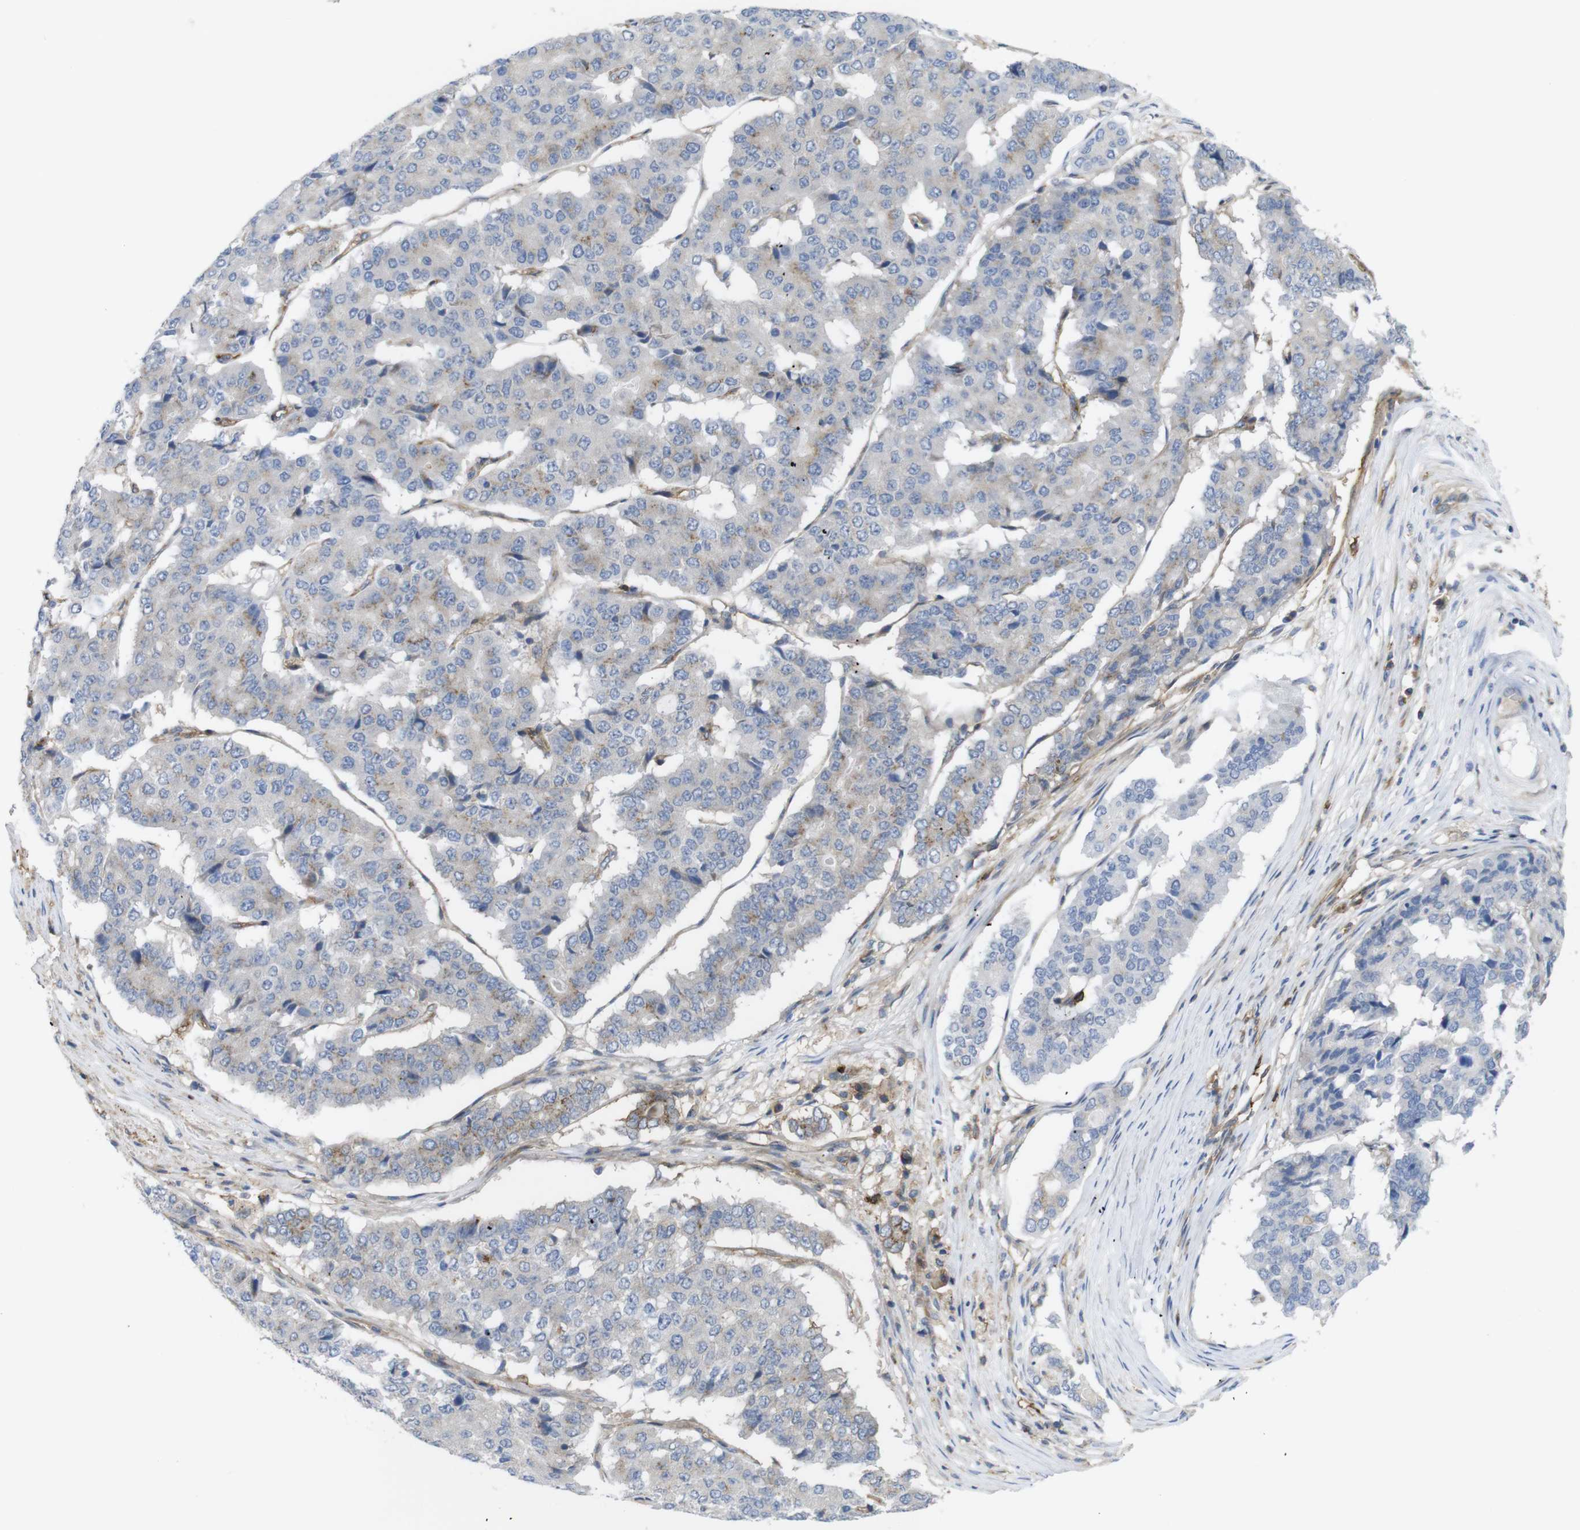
{"staining": {"intensity": "negative", "quantity": "none", "location": "none"}, "tissue": "pancreatic cancer", "cell_type": "Tumor cells", "image_type": "cancer", "snomed": [{"axis": "morphology", "description": "Adenocarcinoma, NOS"}, {"axis": "topography", "description": "Pancreas"}], "caption": "IHC photomicrograph of human pancreatic cancer stained for a protein (brown), which shows no staining in tumor cells. (Stains: DAB immunohistochemistry with hematoxylin counter stain, Microscopy: brightfield microscopy at high magnification).", "gene": "CCR6", "patient": {"sex": "male", "age": 50}}